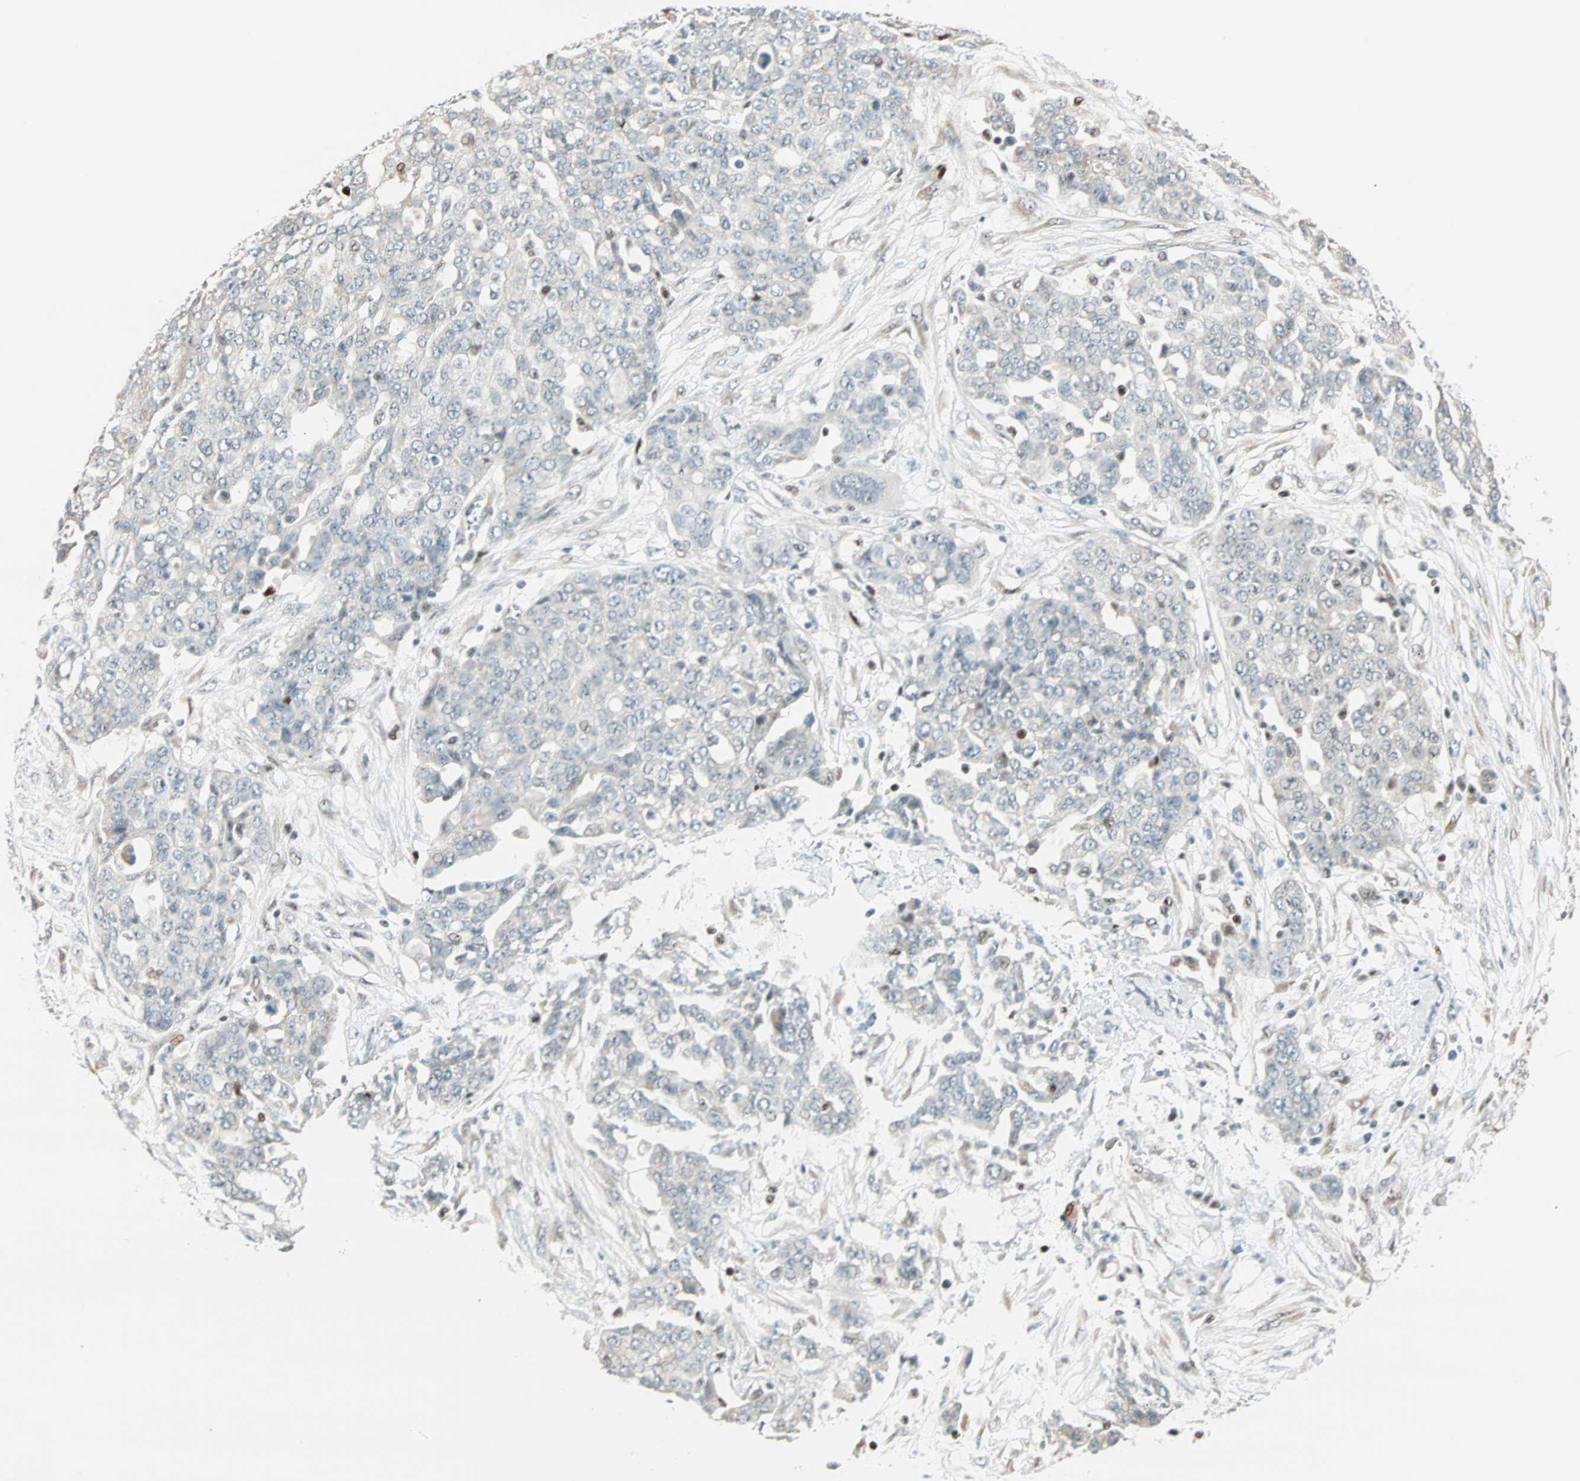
{"staining": {"intensity": "negative", "quantity": "none", "location": "none"}, "tissue": "ovarian cancer", "cell_type": "Tumor cells", "image_type": "cancer", "snomed": [{"axis": "morphology", "description": "Cystadenocarcinoma, serous, NOS"}, {"axis": "topography", "description": "Soft tissue"}, {"axis": "topography", "description": "Ovary"}], "caption": "Tumor cells show no significant protein expression in ovarian serous cystadenocarcinoma.", "gene": "MSX2", "patient": {"sex": "female", "age": 57}}